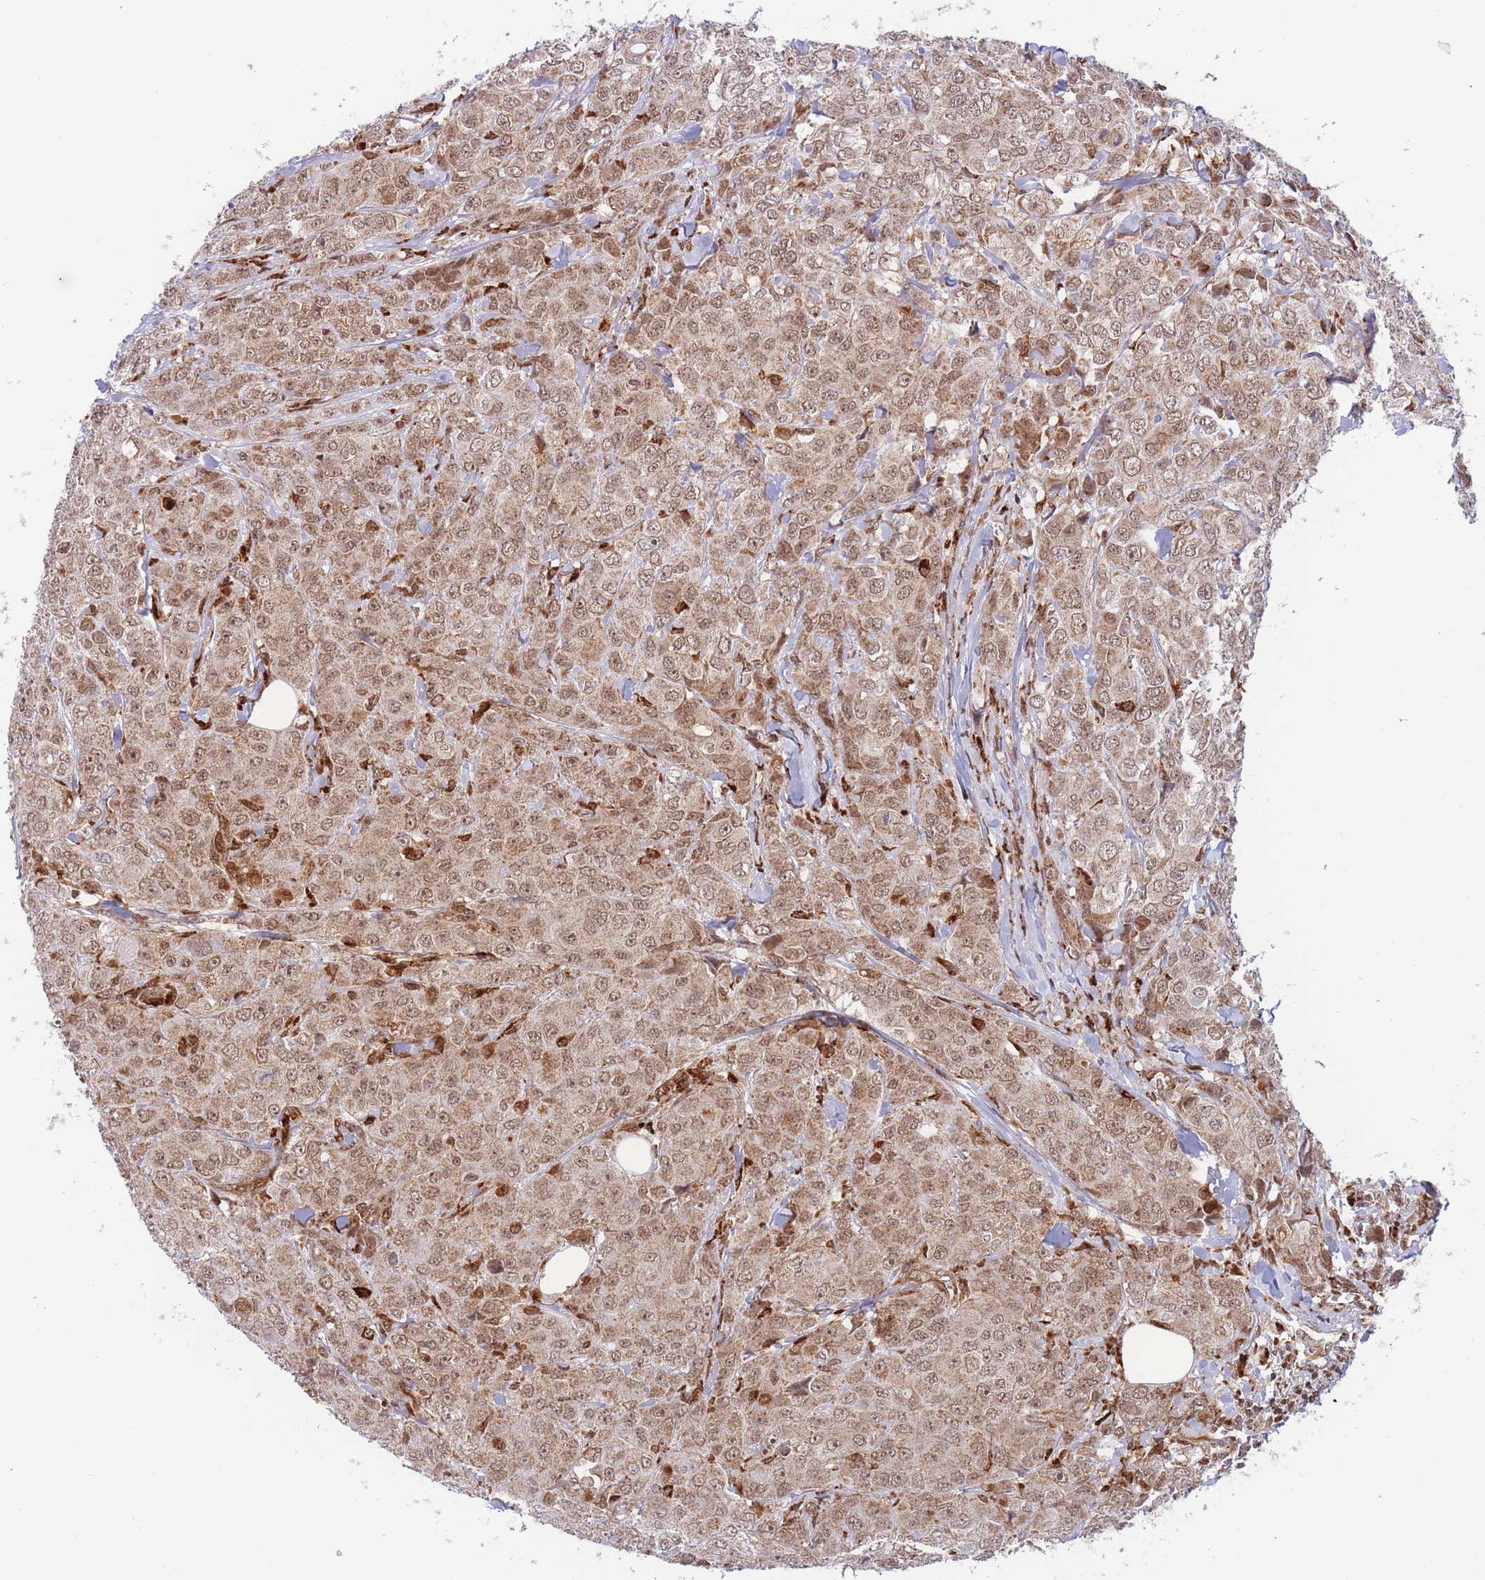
{"staining": {"intensity": "moderate", "quantity": ">75%", "location": "nuclear"}, "tissue": "breast cancer", "cell_type": "Tumor cells", "image_type": "cancer", "snomed": [{"axis": "morphology", "description": "Duct carcinoma"}, {"axis": "topography", "description": "Breast"}], "caption": "Immunohistochemical staining of breast cancer (infiltrating ductal carcinoma) demonstrates moderate nuclear protein positivity in about >75% of tumor cells.", "gene": "BOD1L1", "patient": {"sex": "female", "age": 43}}